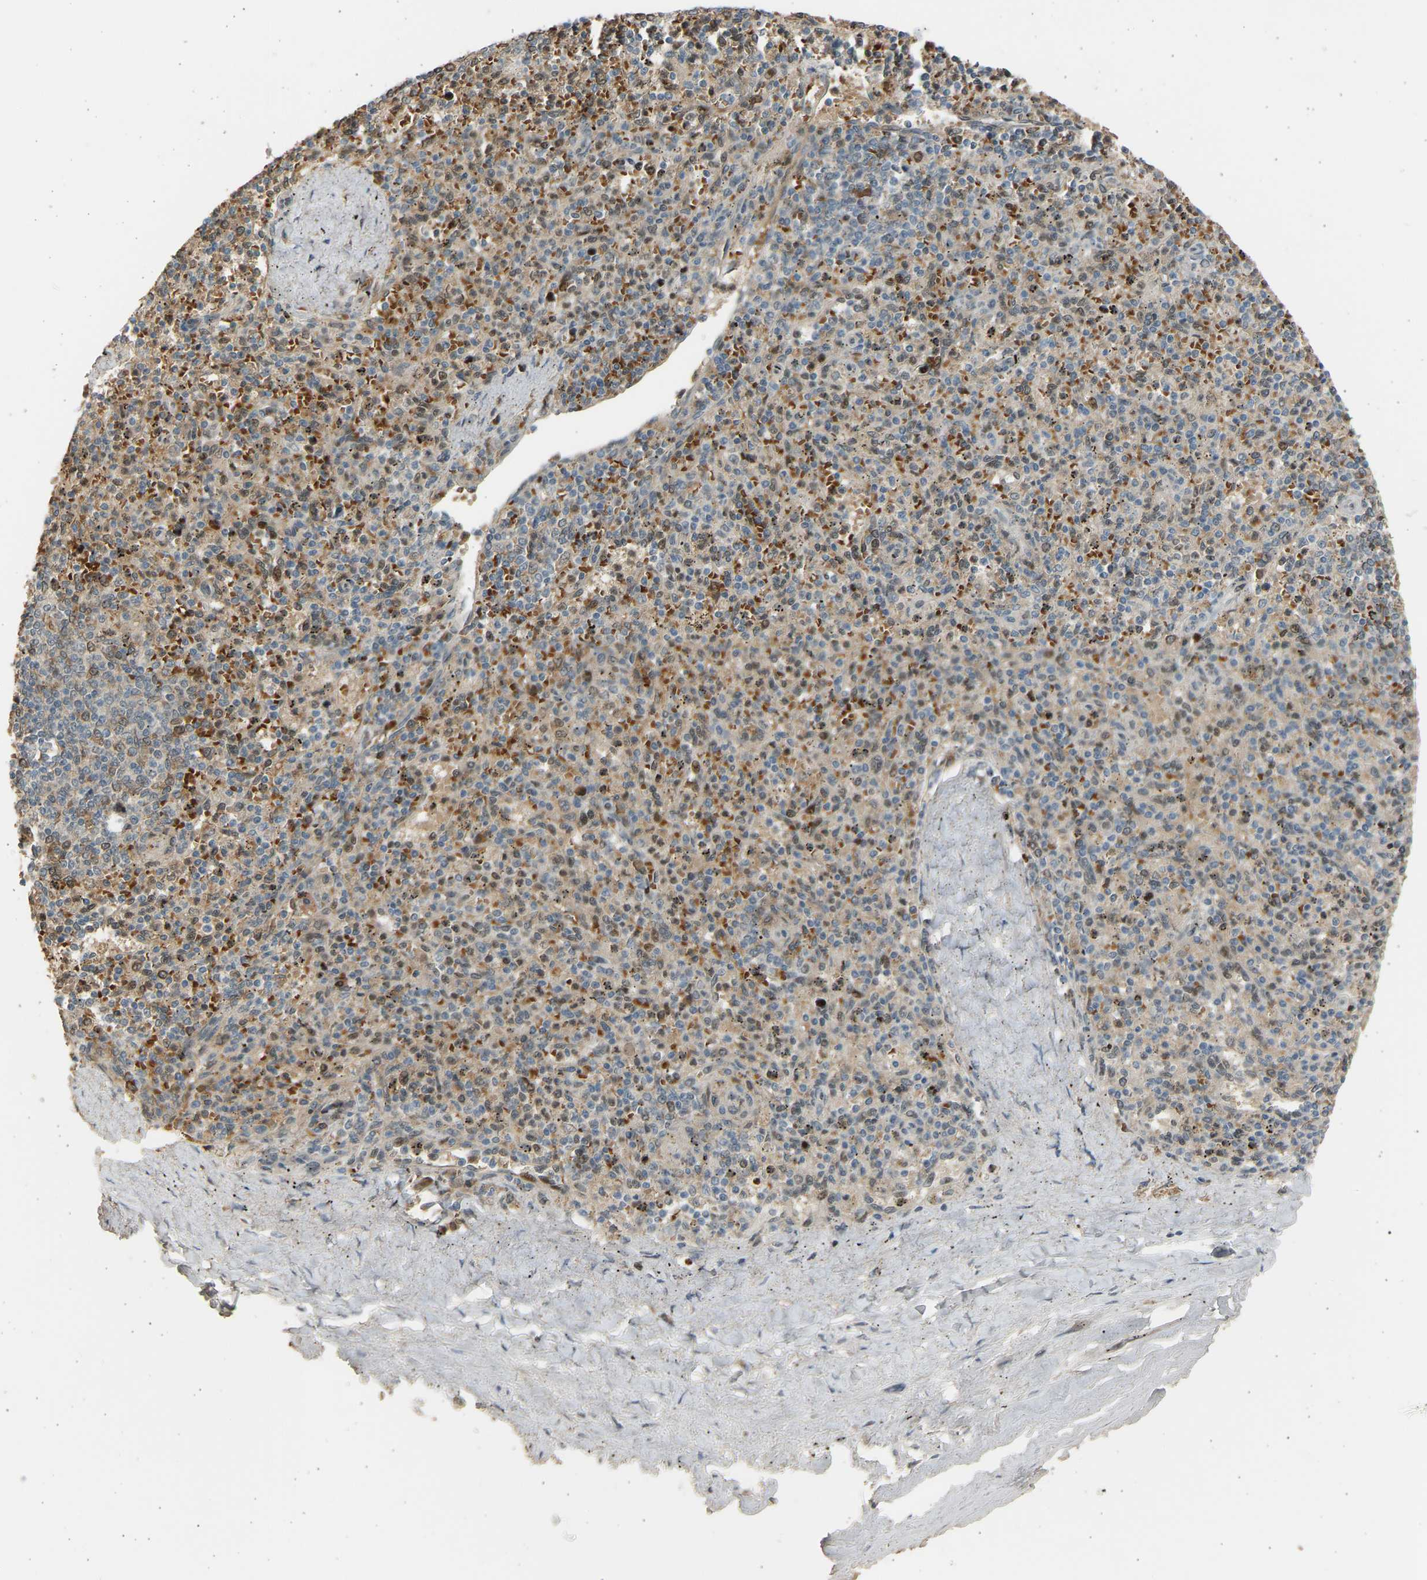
{"staining": {"intensity": "weak", "quantity": "25%-75%", "location": "nuclear"}, "tissue": "spleen", "cell_type": "Cells in red pulp", "image_type": "normal", "snomed": [{"axis": "morphology", "description": "Normal tissue, NOS"}, {"axis": "topography", "description": "Spleen"}], "caption": "Human spleen stained for a protein (brown) displays weak nuclear positive expression in about 25%-75% of cells in red pulp.", "gene": "BIRC2", "patient": {"sex": "male", "age": 72}}